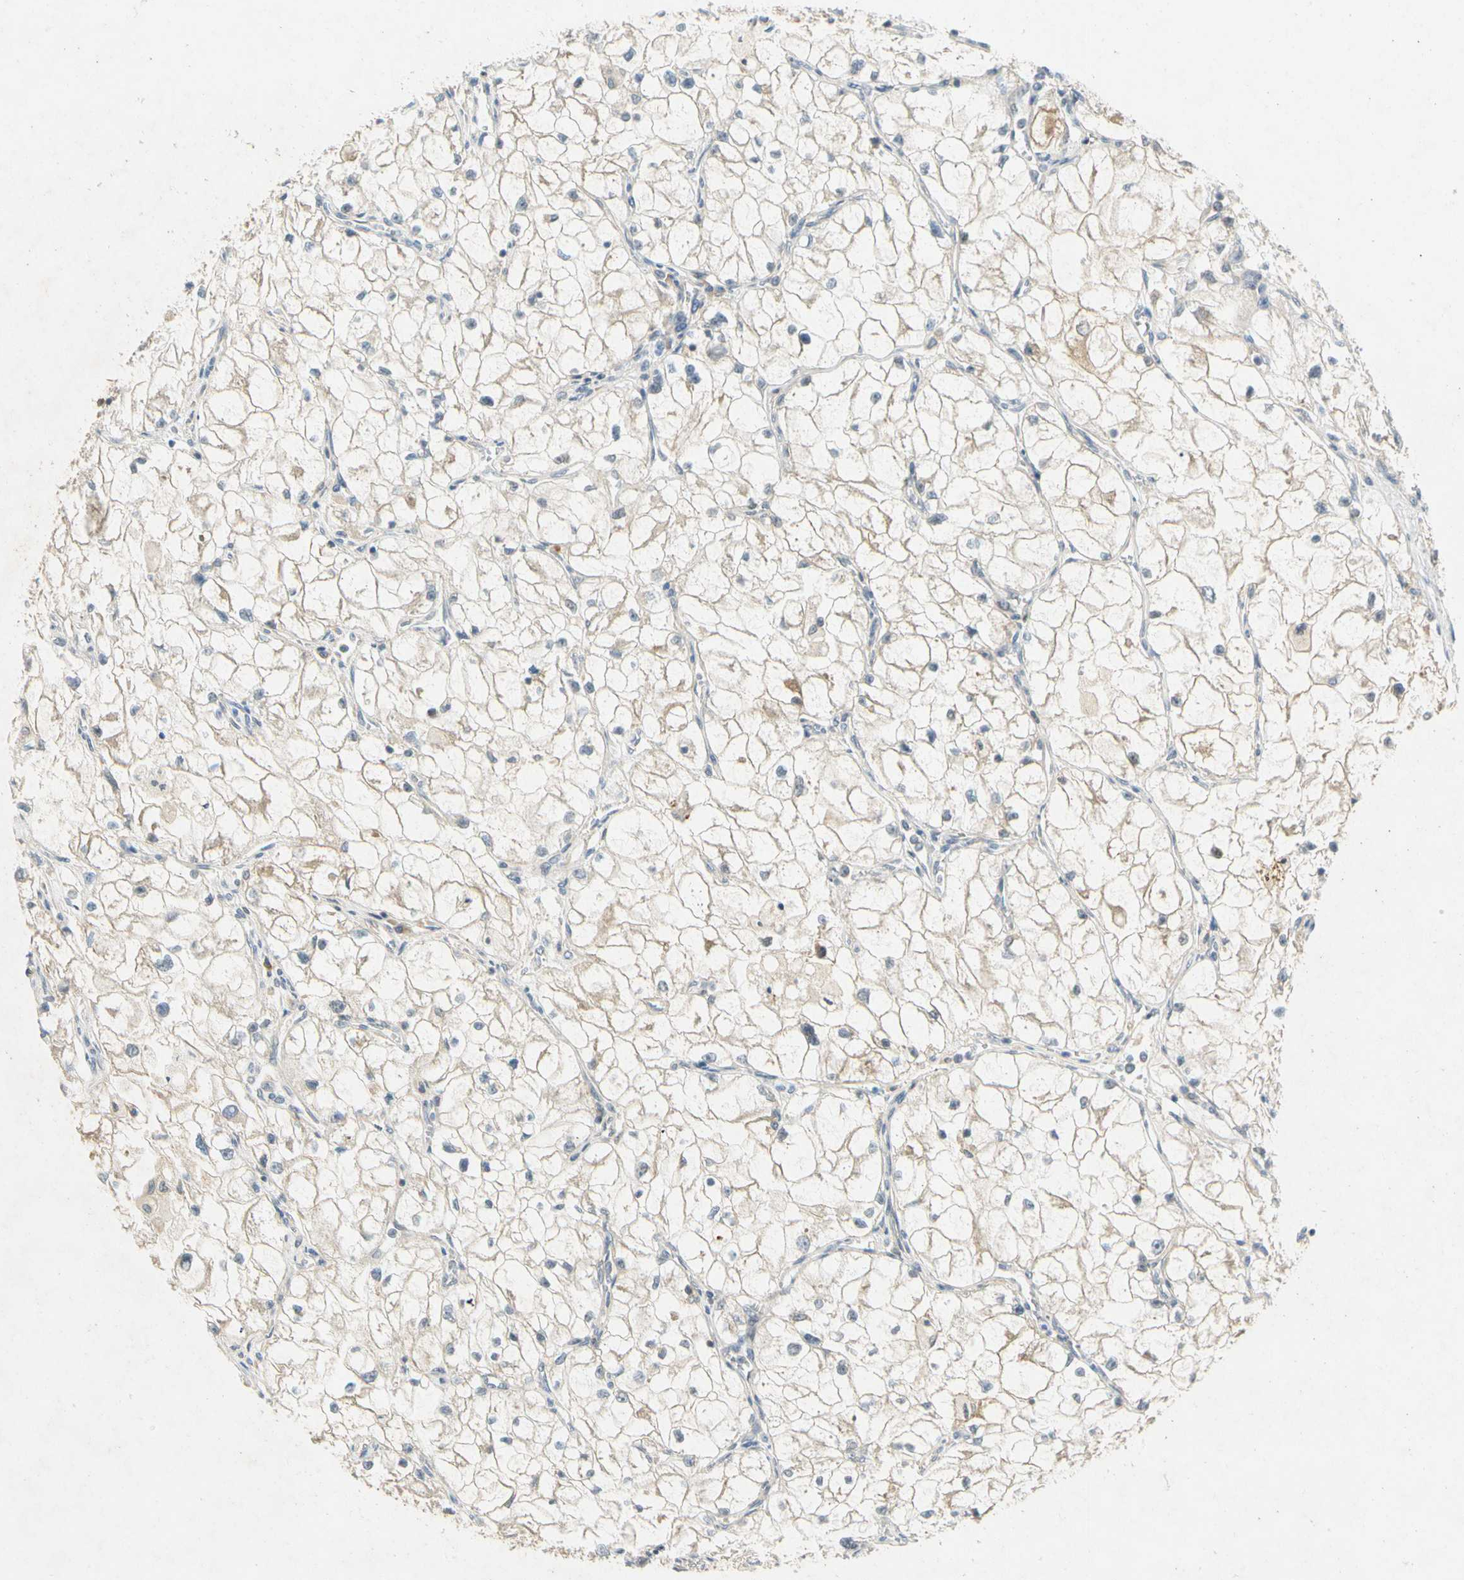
{"staining": {"intensity": "negative", "quantity": "none", "location": "none"}, "tissue": "renal cancer", "cell_type": "Tumor cells", "image_type": "cancer", "snomed": [{"axis": "morphology", "description": "Adenocarcinoma, NOS"}, {"axis": "topography", "description": "Kidney"}], "caption": "Immunohistochemical staining of renal cancer (adenocarcinoma) displays no significant positivity in tumor cells.", "gene": "GATD1", "patient": {"sex": "female", "age": 70}}